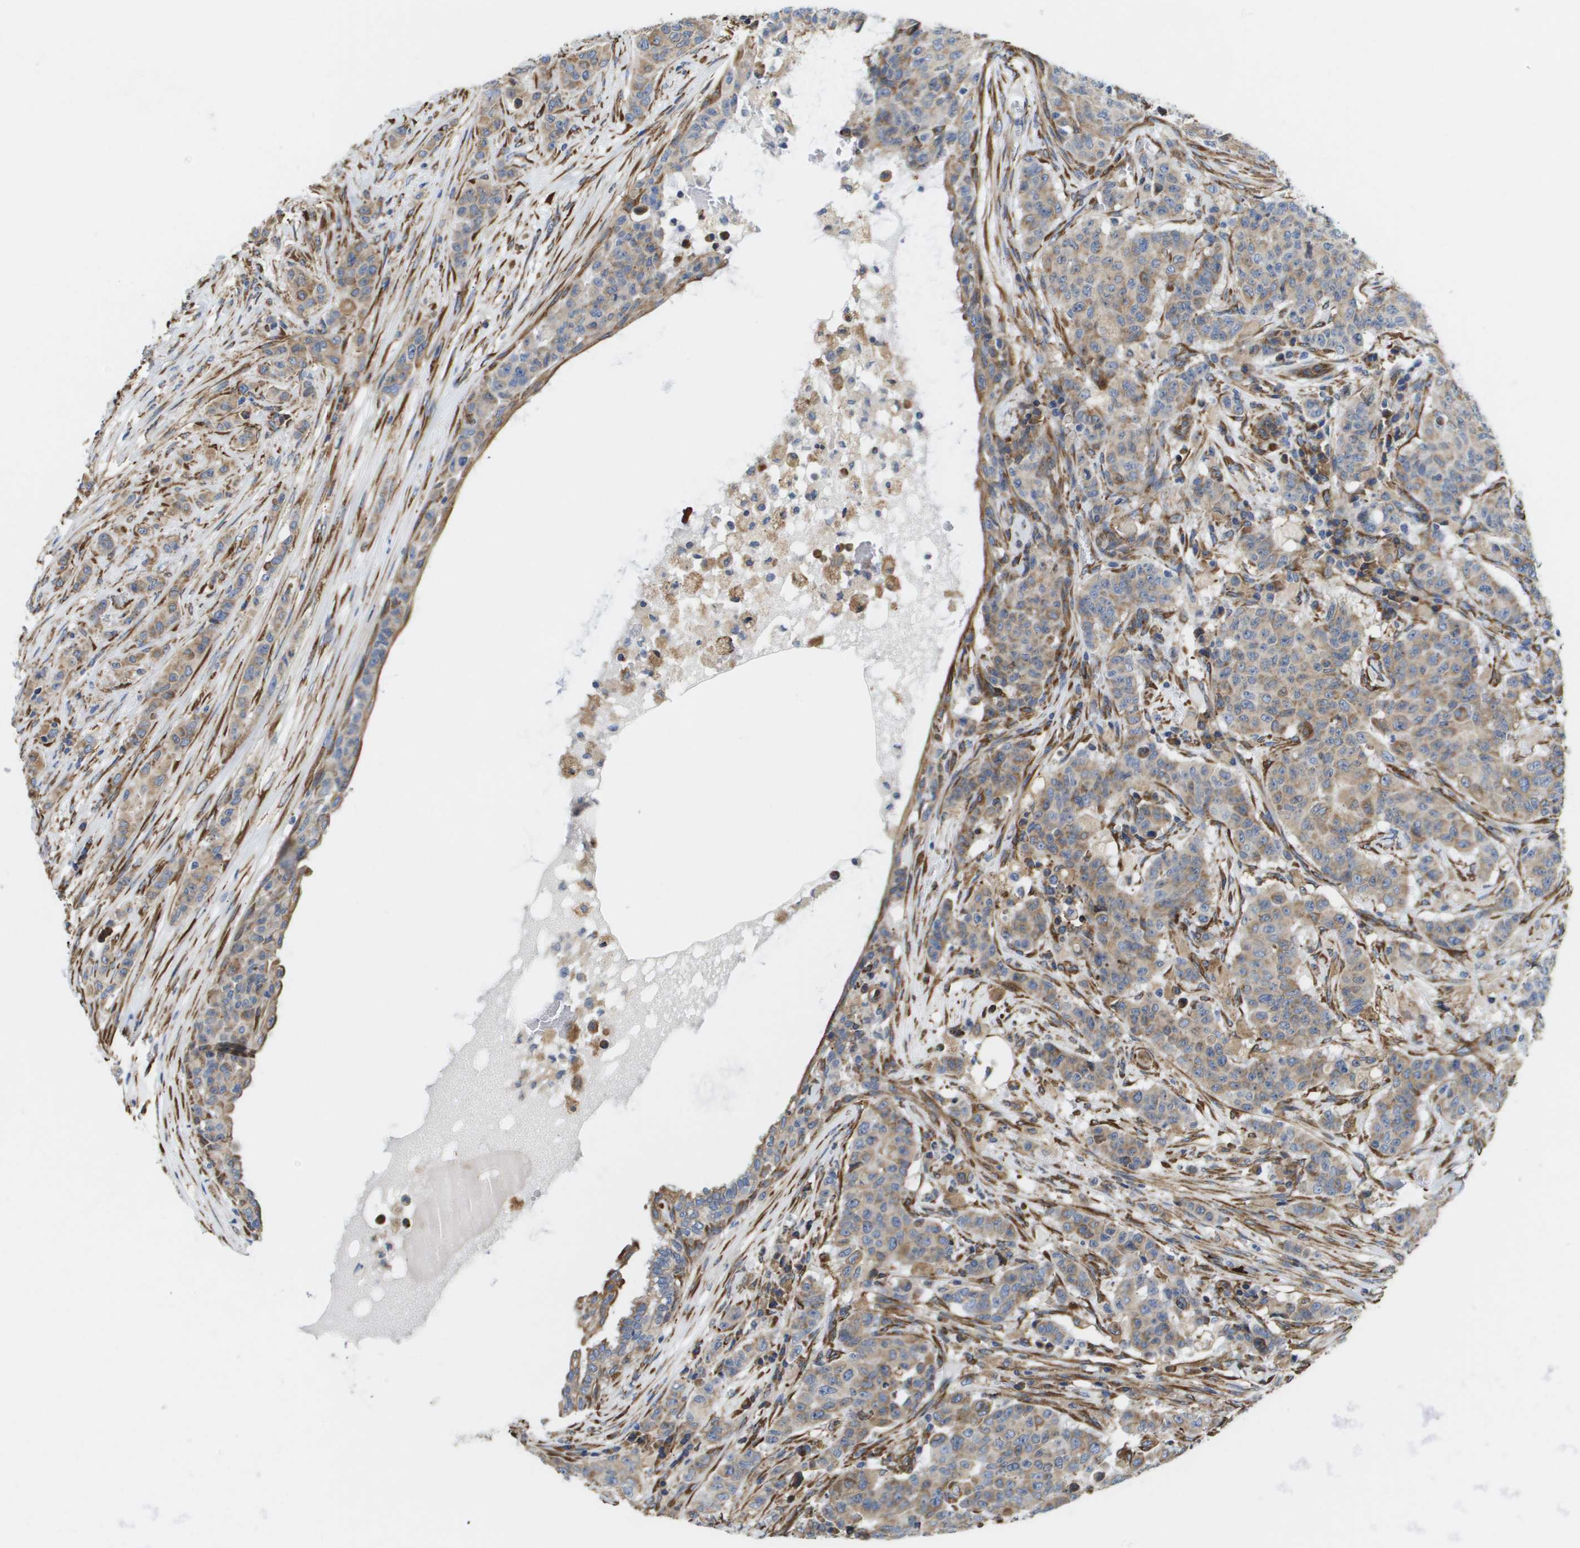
{"staining": {"intensity": "moderate", "quantity": ">75%", "location": "cytoplasmic/membranous"}, "tissue": "breast cancer", "cell_type": "Tumor cells", "image_type": "cancer", "snomed": [{"axis": "morphology", "description": "Normal tissue, NOS"}, {"axis": "morphology", "description": "Duct carcinoma"}, {"axis": "topography", "description": "Breast"}], "caption": "Immunohistochemical staining of invasive ductal carcinoma (breast) displays medium levels of moderate cytoplasmic/membranous staining in approximately >75% of tumor cells.", "gene": "ST3GAL2", "patient": {"sex": "female", "age": 40}}